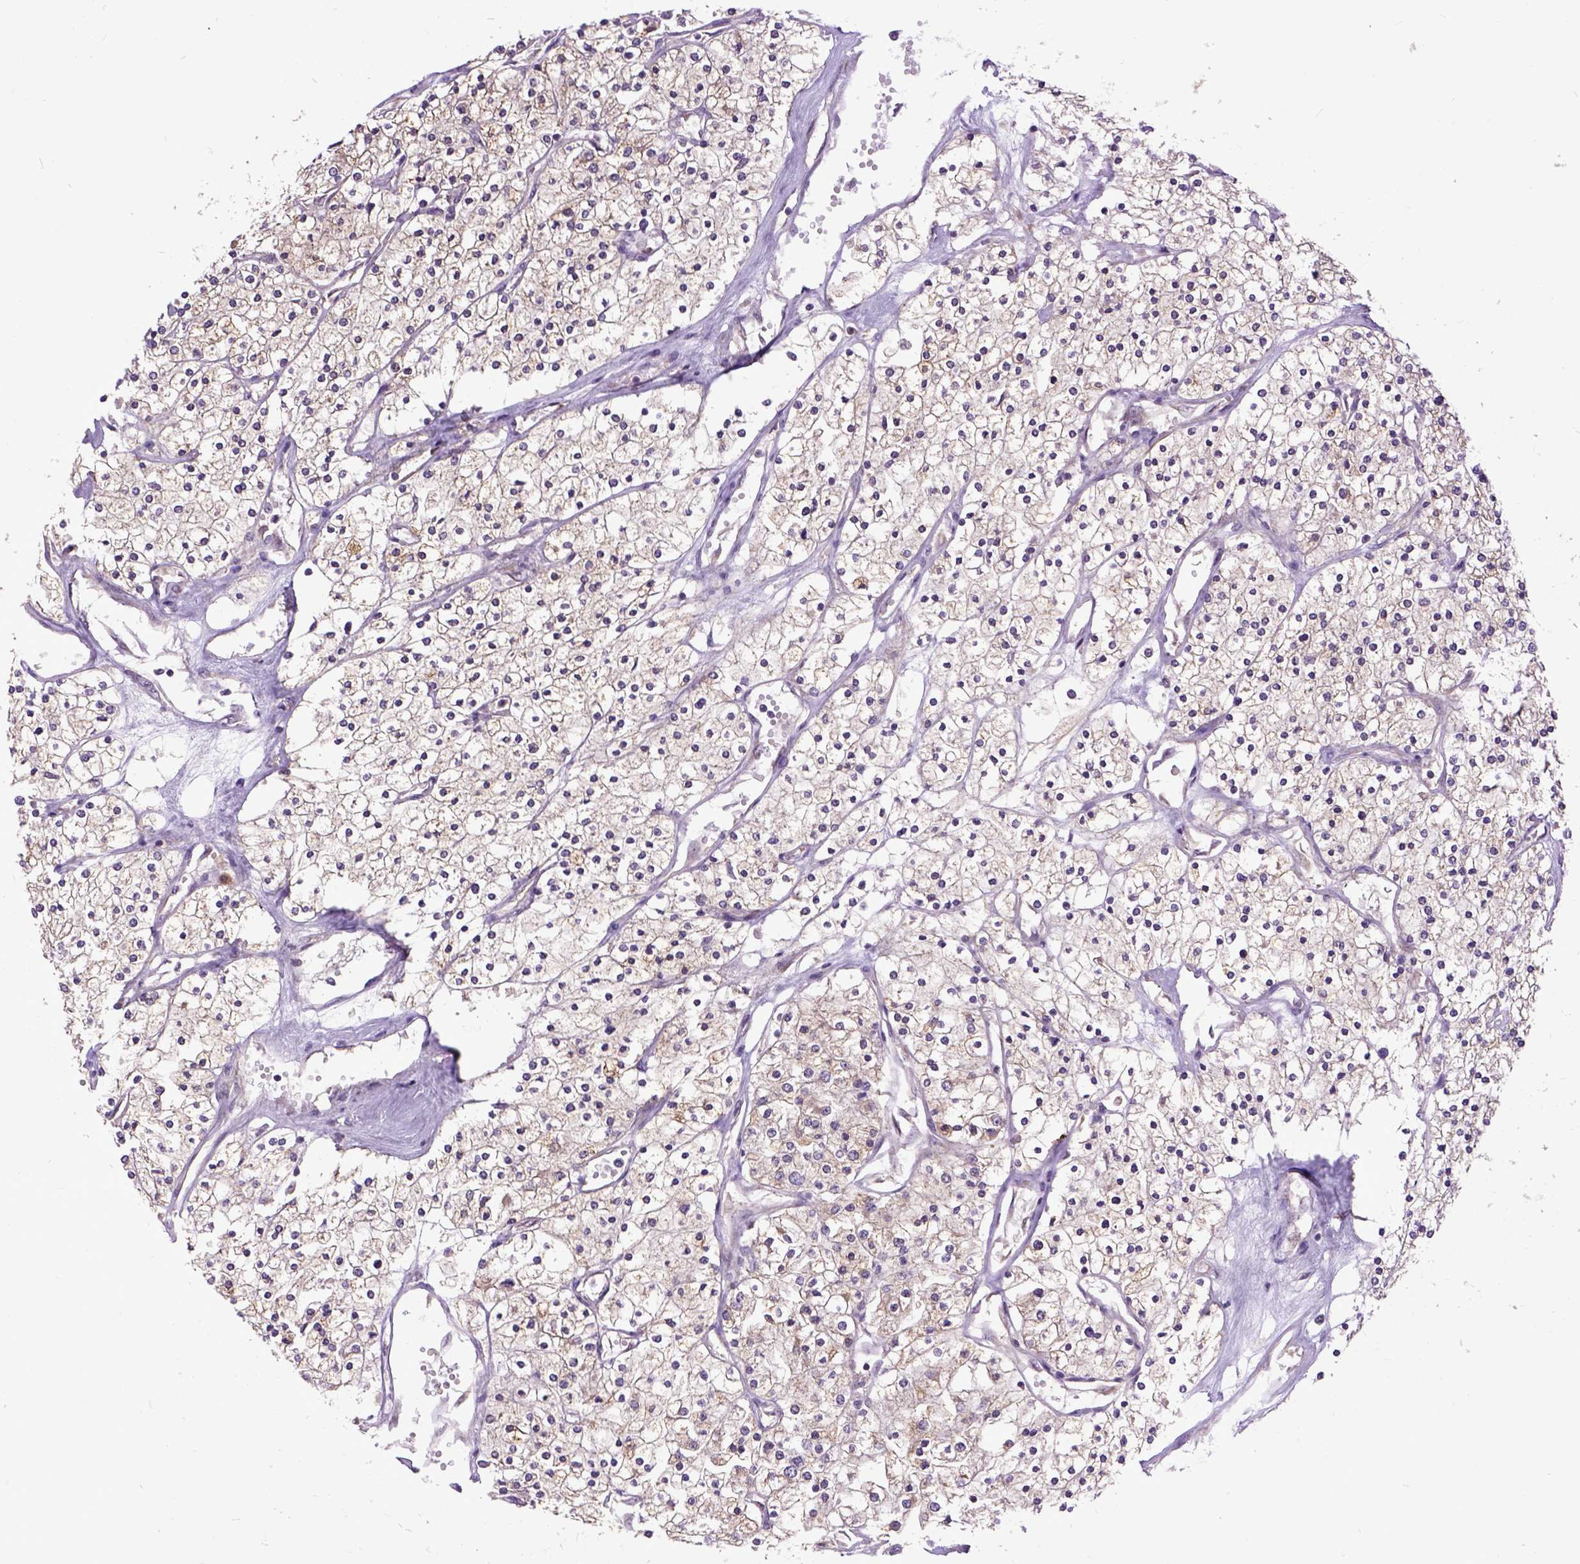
{"staining": {"intensity": "weak", "quantity": "25%-75%", "location": "cytoplasmic/membranous"}, "tissue": "renal cancer", "cell_type": "Tumor cells", "image_type": "cancer", "snomed": [{"axis": "morphology", "description": "Adenocarcinoma, NOS"}, {"axis": "topography", "description": "Kidney"}], "caption": "Human renal cancer stained for a protein (brown) reveals weak cytoplasmic/membranous positive expression in about 25%-75% of tumor cells.", "gene": "ARL1", "patient": {"sex": "male", "age": 80}}